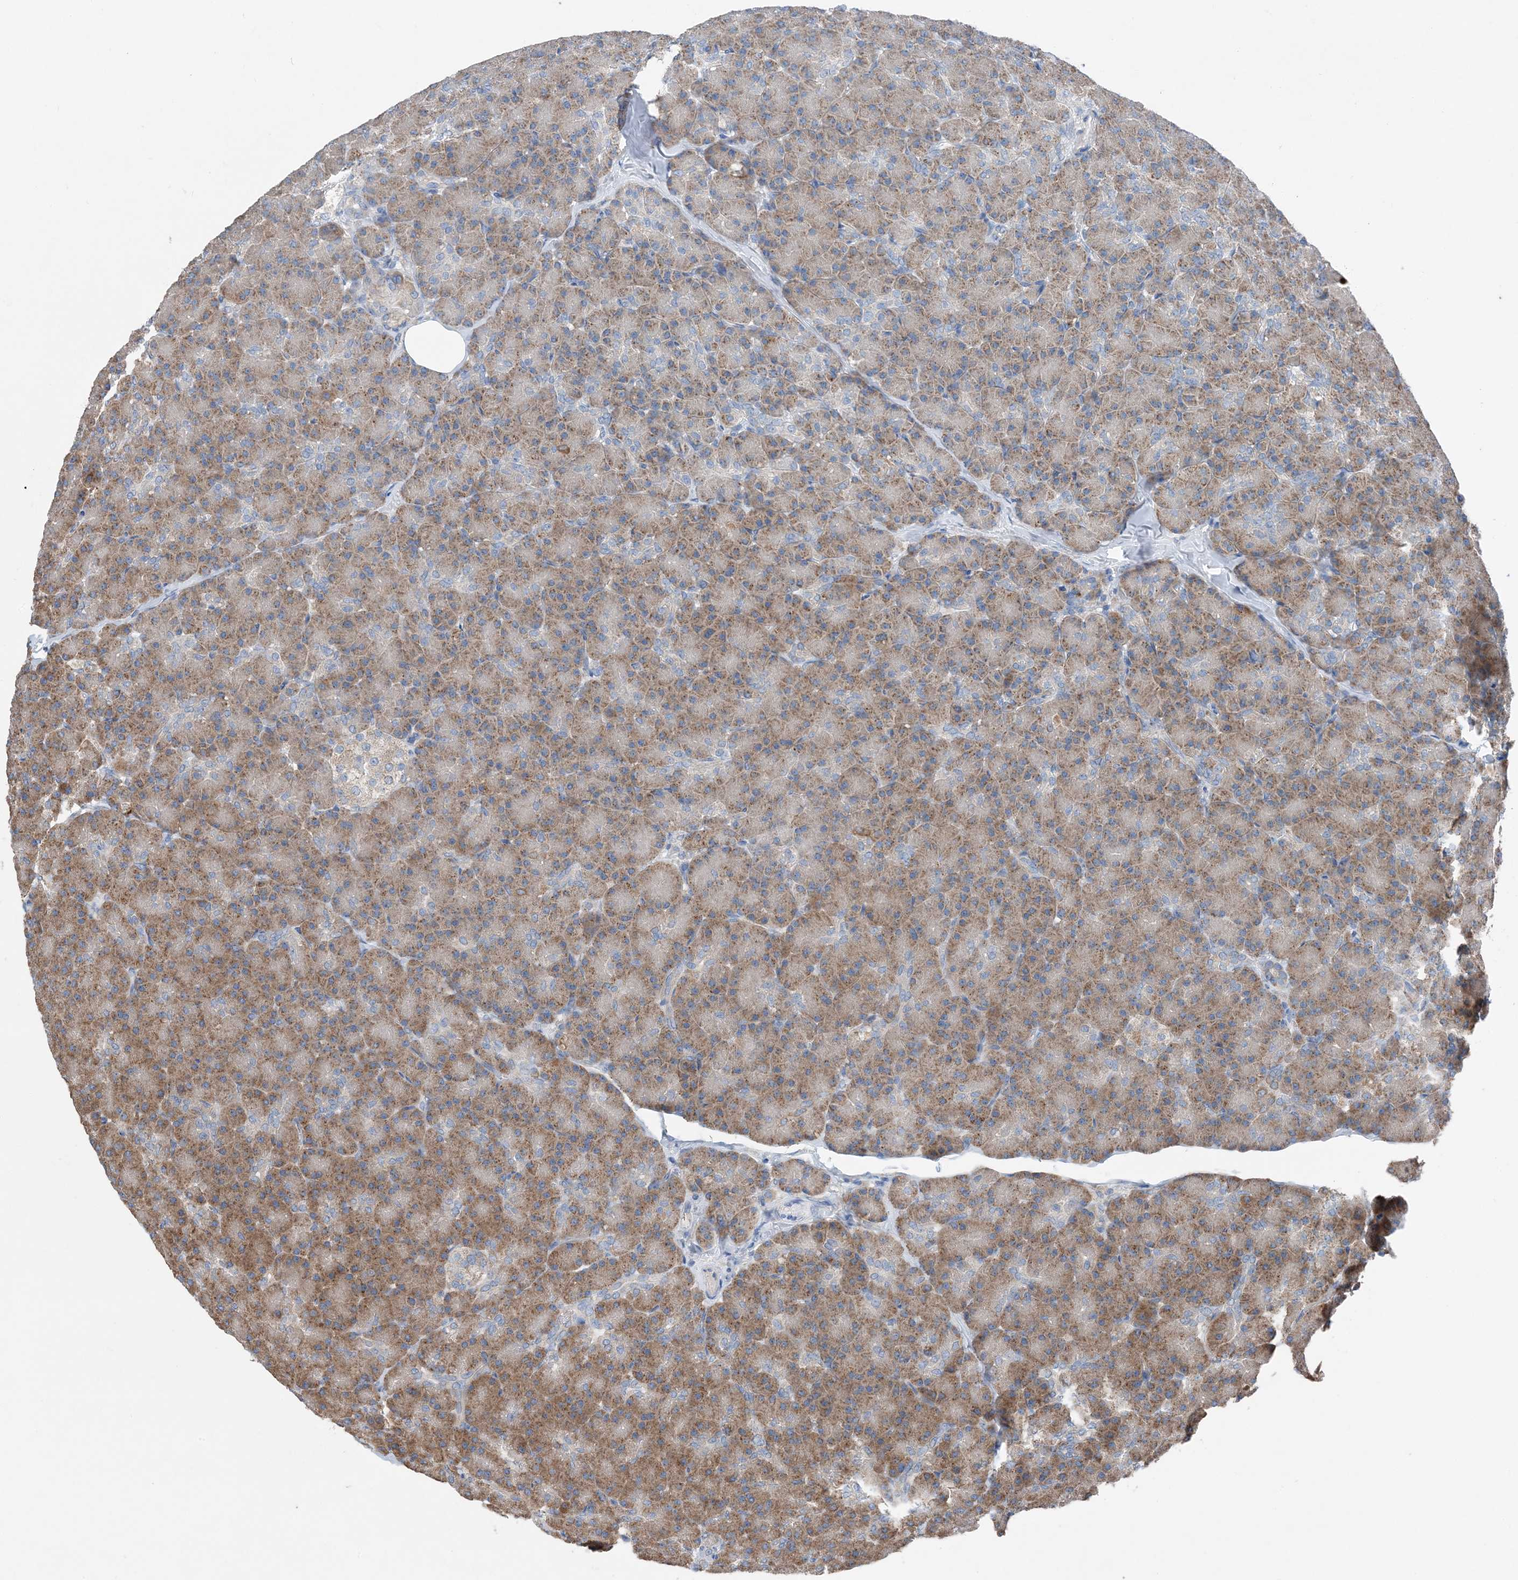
{"staining": {"intensity": "moderate", "quantity": ">75%", "location": "cytoplasmic/membranous"}, "tissue": "pancreas", "cell_type": "Exocrine glandular cells", "image_type": "normal", "snomed": [{"axis": "morphology", "description": "Normal tissue, NOS"}, {"axis": "topography", "description": "Pancreas"}], "caption": "IHC (DAB (3,3'-diaminobenzidine)) staining of benign pancreas displays moderate cytoplasmic/membranous protein positivity in approximately >75% of exocrine glandular cells.", "gene": "DHX30", "patient": {"sex": "female", "age": 43}}